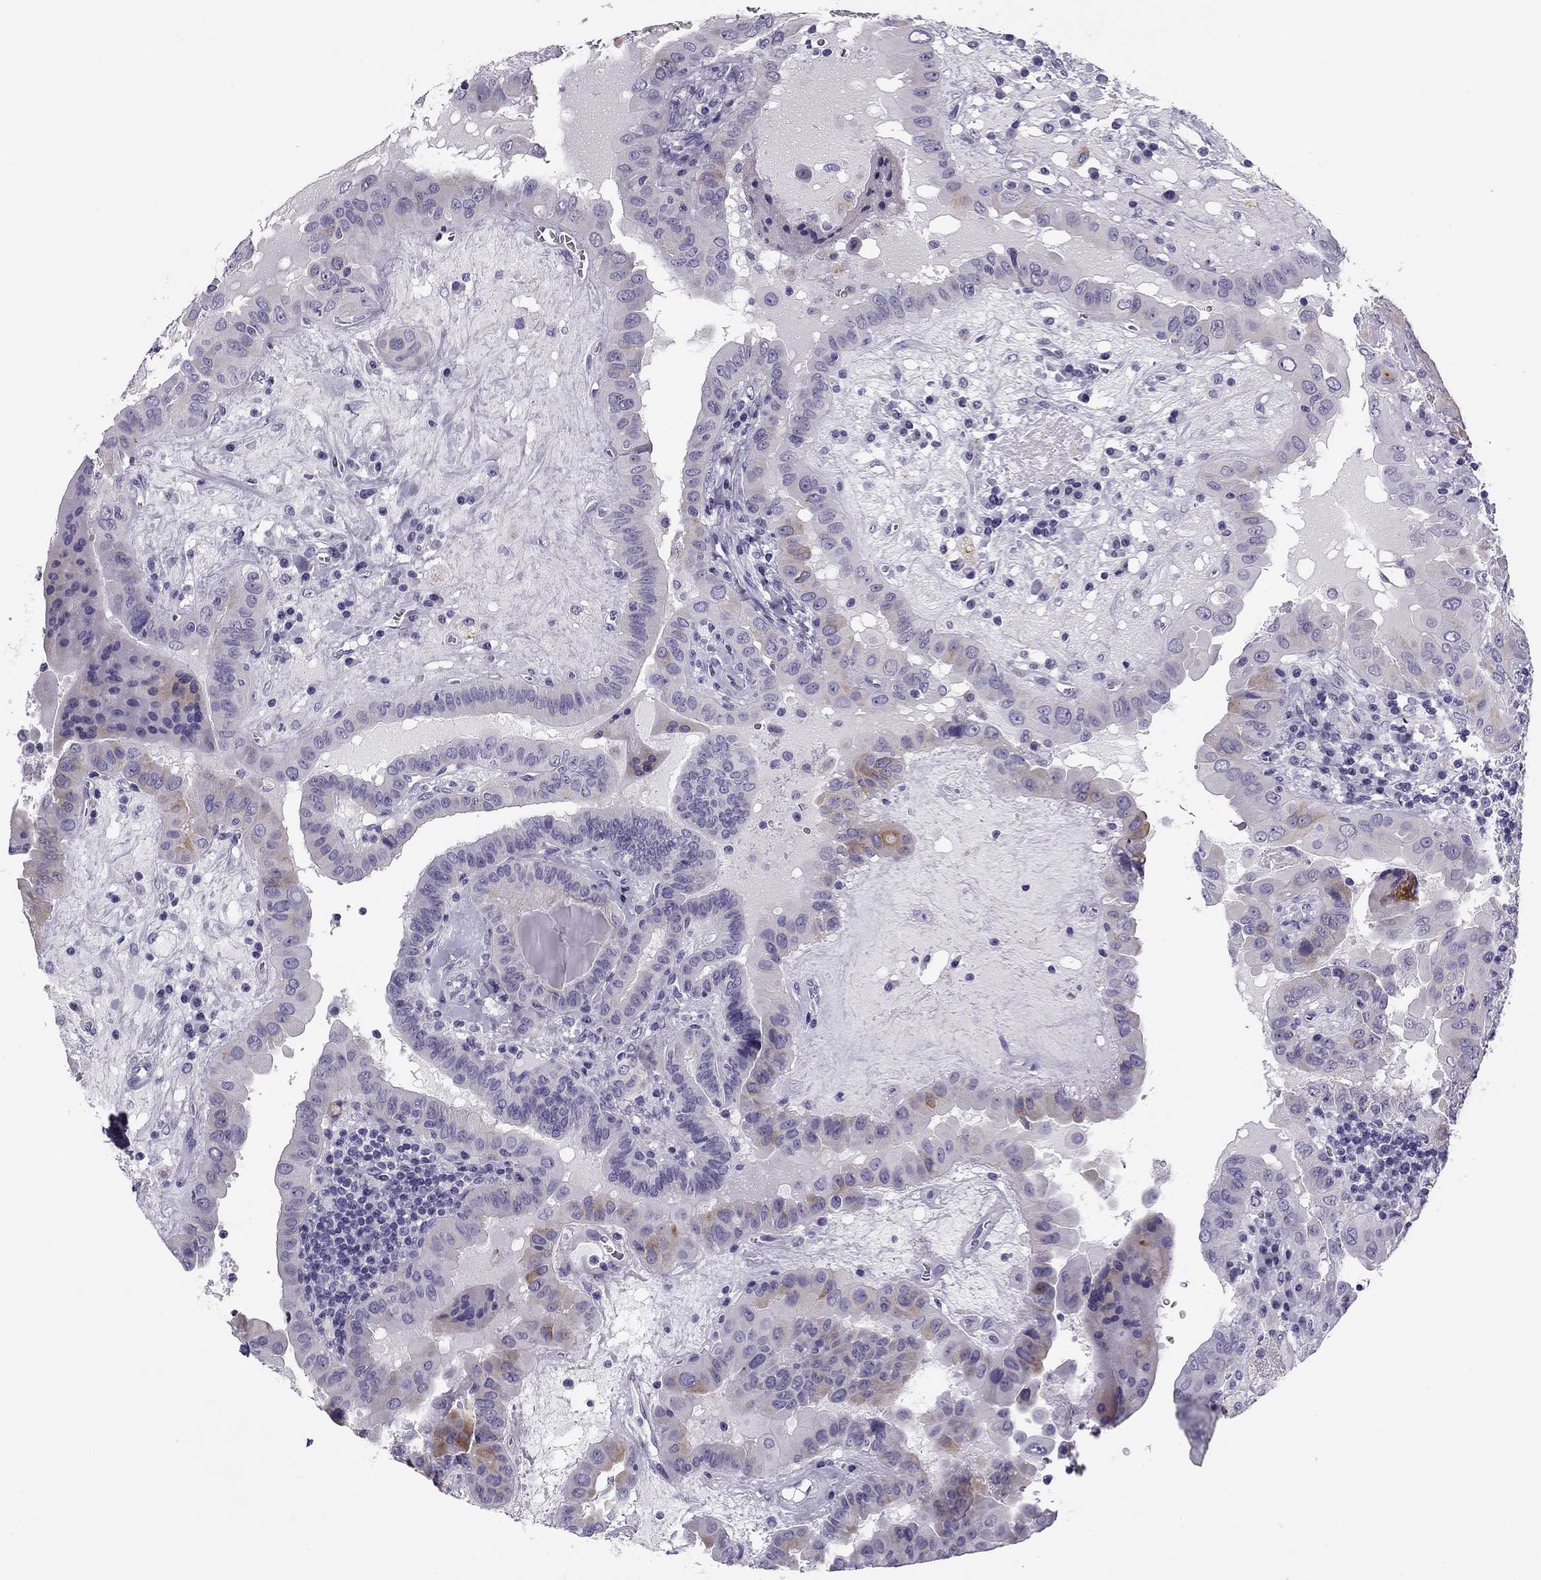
{"staining": {"intensity": "moderate", "quantity": "<25%", "location": "cytoplasmic/membranous"}, "tissue": "thyroid cancer", "cell_type": "Tumor cells", "image_type": "cancer", "snomed": [{"axis": "morphology", "description": "Papillary adenocarcinoma, NOS"}, {"axis": "topography", "description": "Thyroid gland"}], "caption": "This histopathology image exhibits immunohistochemistry staining of thyroid papillary adenocarcinoma, with low moderate cytoplasmic/membranous expression in approximately <25% of tumor cells.", "gene": "MC5R", "patient": {"sex": "female", "age": 37}}